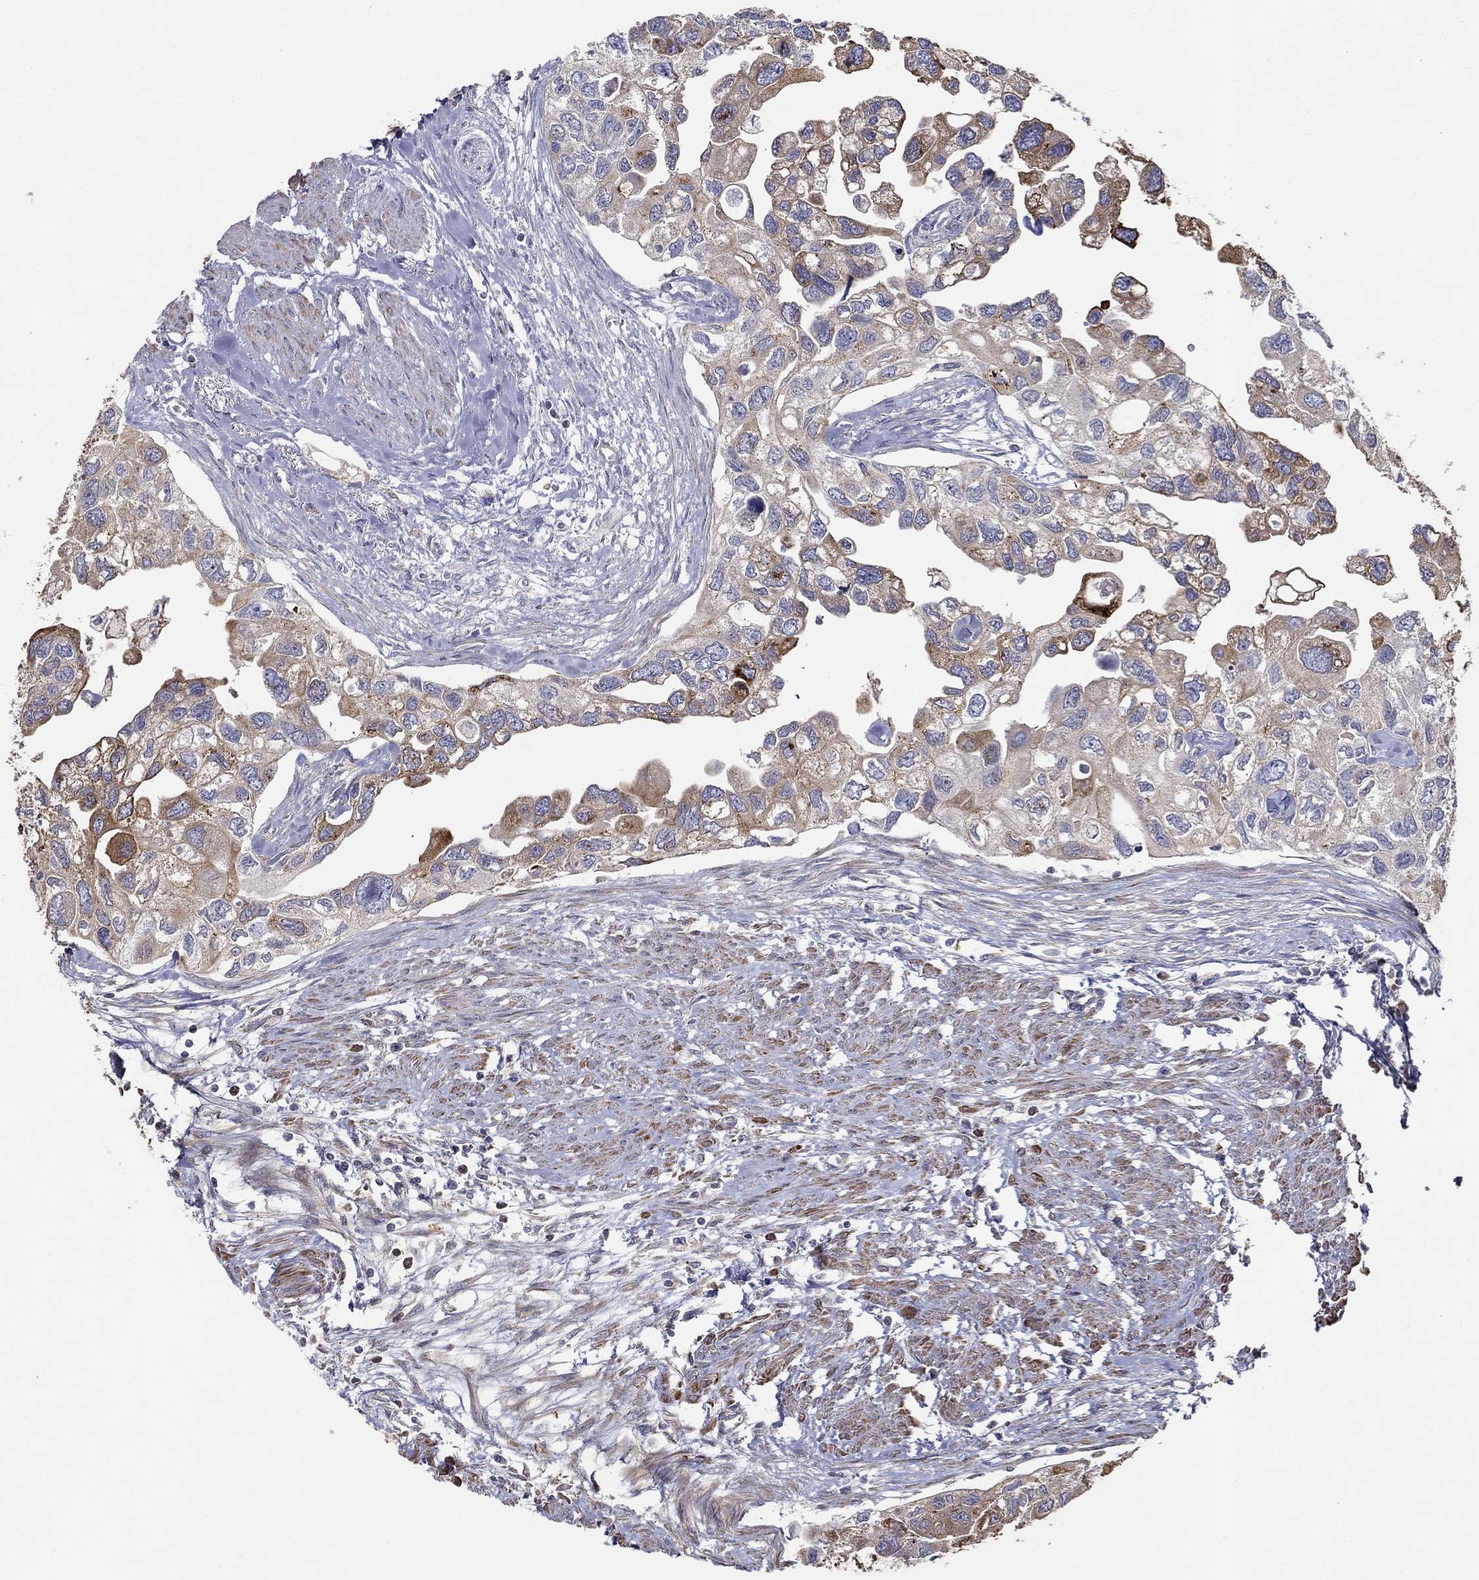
{"staining": {"intensity": "moderate", "quantity": "<25%", "location": "cytoplasmic/membranous"}, "tissue": "urothelial cancer", "cell_type": "Tumor cells", "image_type": "cancer", "snomed": [{"axis": "morphology", "description": "Urothelial carcinoma, High grade"}, {"axis": "topography", "description": "Urinary bladder"}], "caption": "The micrograph exhibits staining of urothelial cancer, revealing moderate cytoplasmic/membranous protein staining (brown color) within tumor cells.", "gene": "NPHP1", "patient": {"sex": "male", "age": 59}}